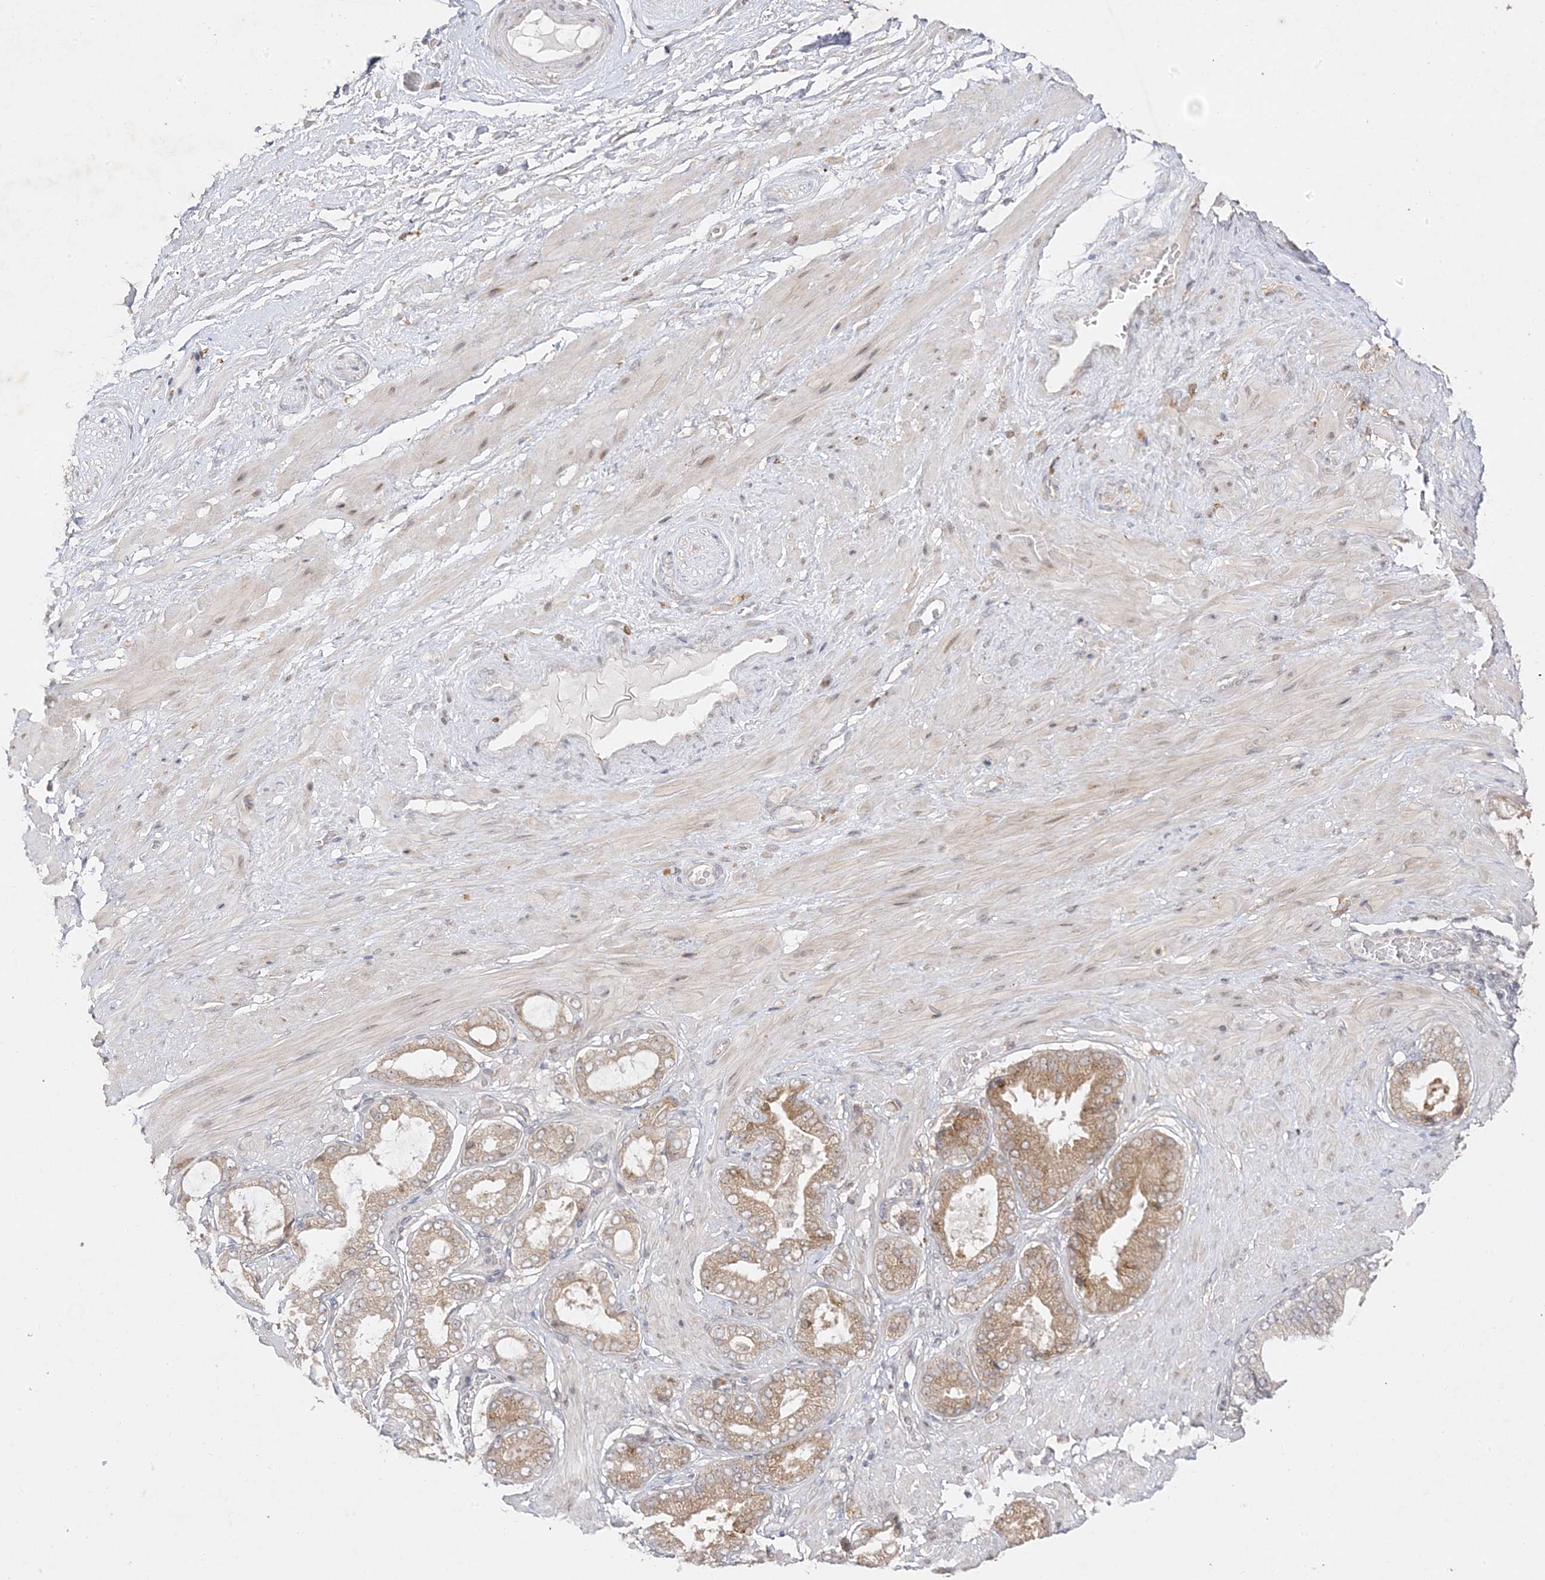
{"staining": {"intensity": "moderate", "quantity": "<25%", "location": "cytoplasmic/membranous"}, "tissue": "adipose tissue", "cell_type": "Adipocytes", "image_type": "normal", "snomed": [{"axis": "morphology", "description": "Normal tissue, NOS"}, {"axis": "morphology", "description": "Adenocarcinoma, Low grade"}, {"axis": "topography", "description": "Prostate"}, {"axis": "topography", "description": "Peripheral nerve tissue"}], "caption": "Benign adipose tissue exhibits moderate cytoplasmic/membranous positivity in about <25% of adipocytes.", "gene": "C2CD2", "patient": {"sex": "male", "age": 63}}